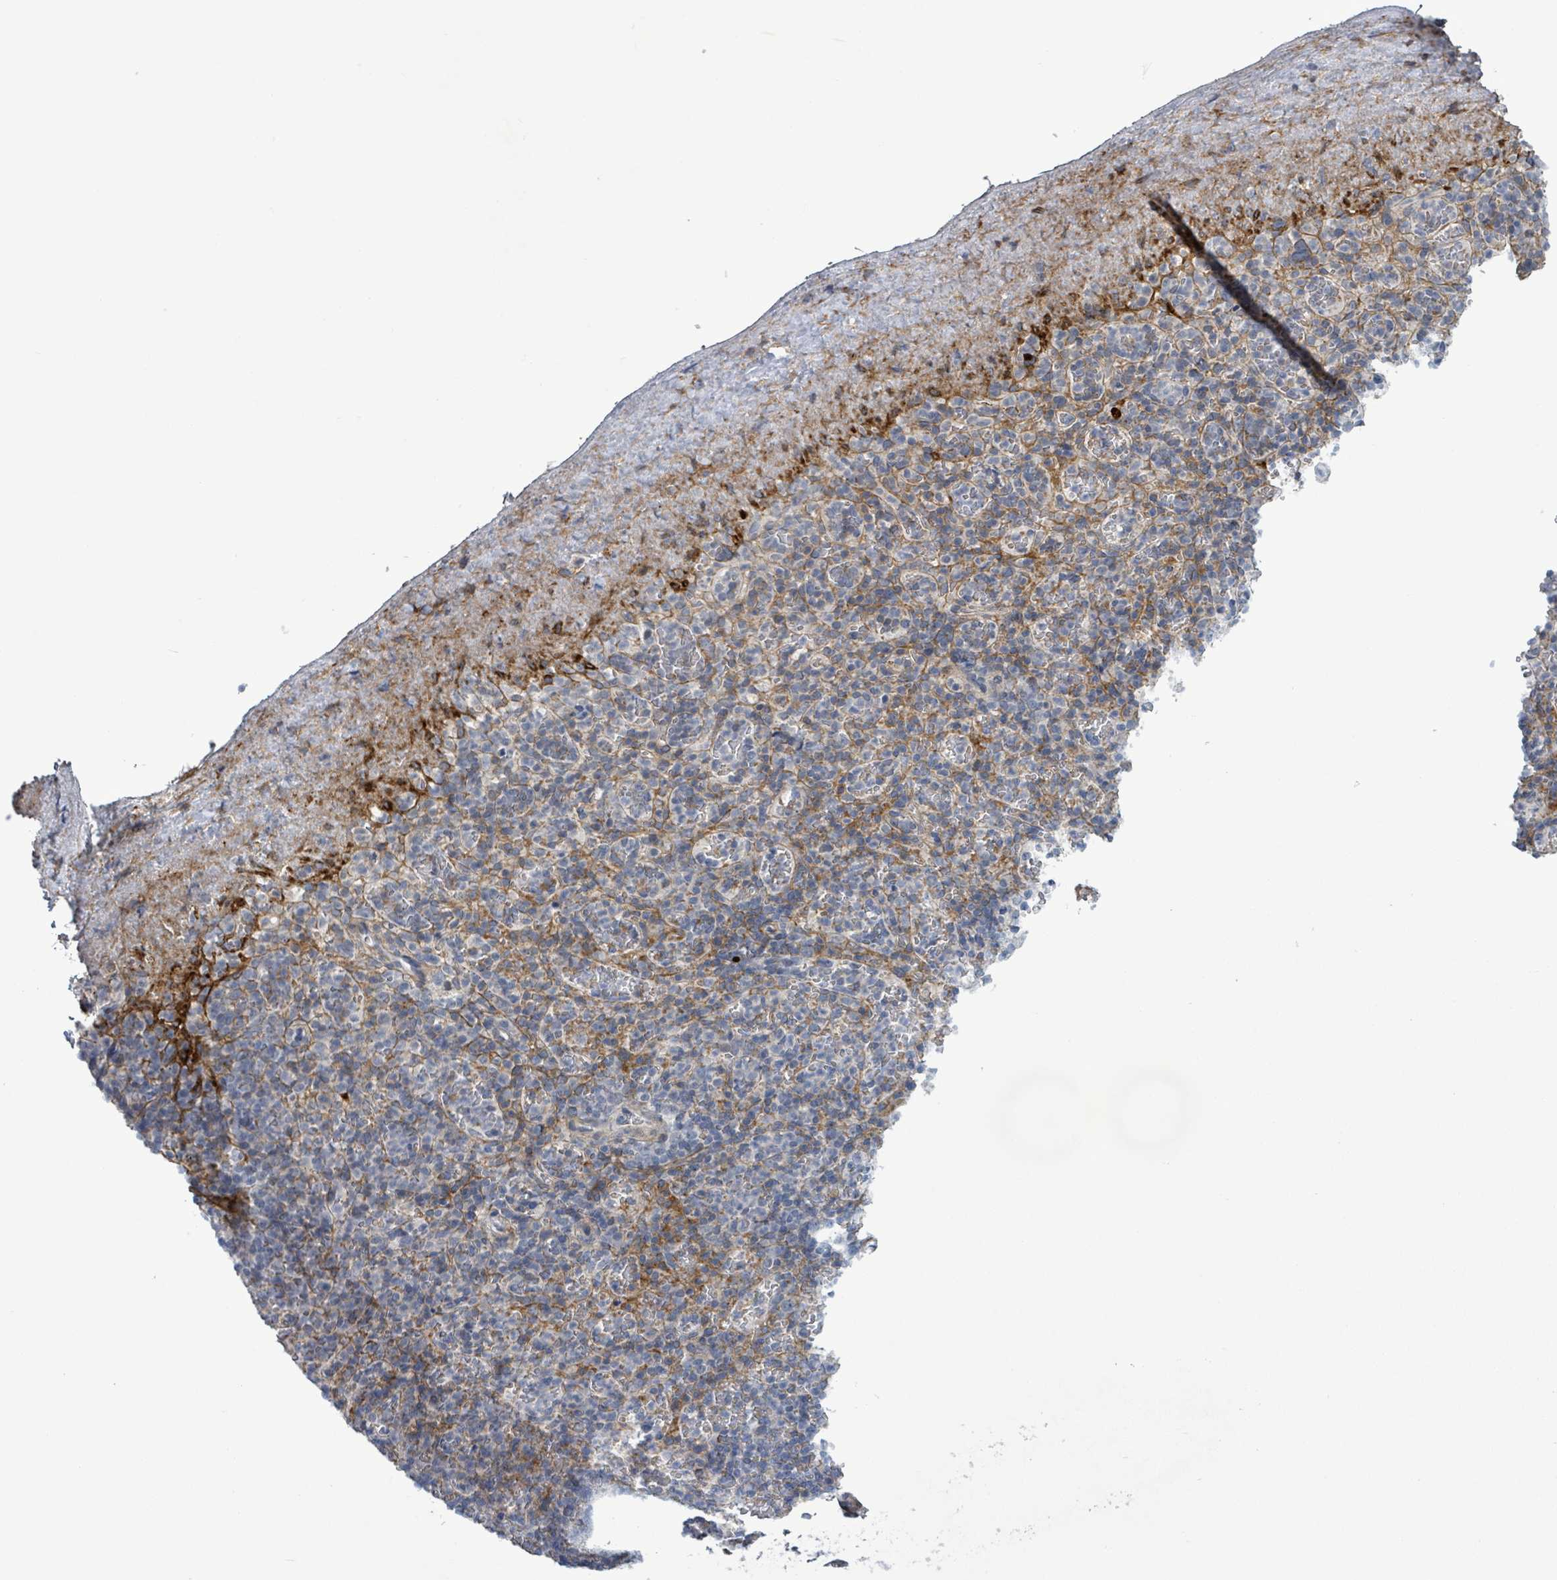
{"staining": {"intensity": "negative", "quantity": "none", "location": "none"}, "tissue": "spleen", "cell_type": "Cells in red pulp", "image_type": "normal", "snomed": [{"axis": "morphology", "description": "Normal tissue, NOS"}, {"axis": "topography", "description": "Spleen"}], "caption": "DAB immunohistochemical staining of benign human spleen reveals no significant expression in cells in red pulp. (Stains: DAB immunohistochemistry (IHC) with hematoxylin counter stain, Microscopy: brightfield microscopy at high magnification).", "gene": "AMMECR1", "patient": {"sex": "female", "age": 74}}